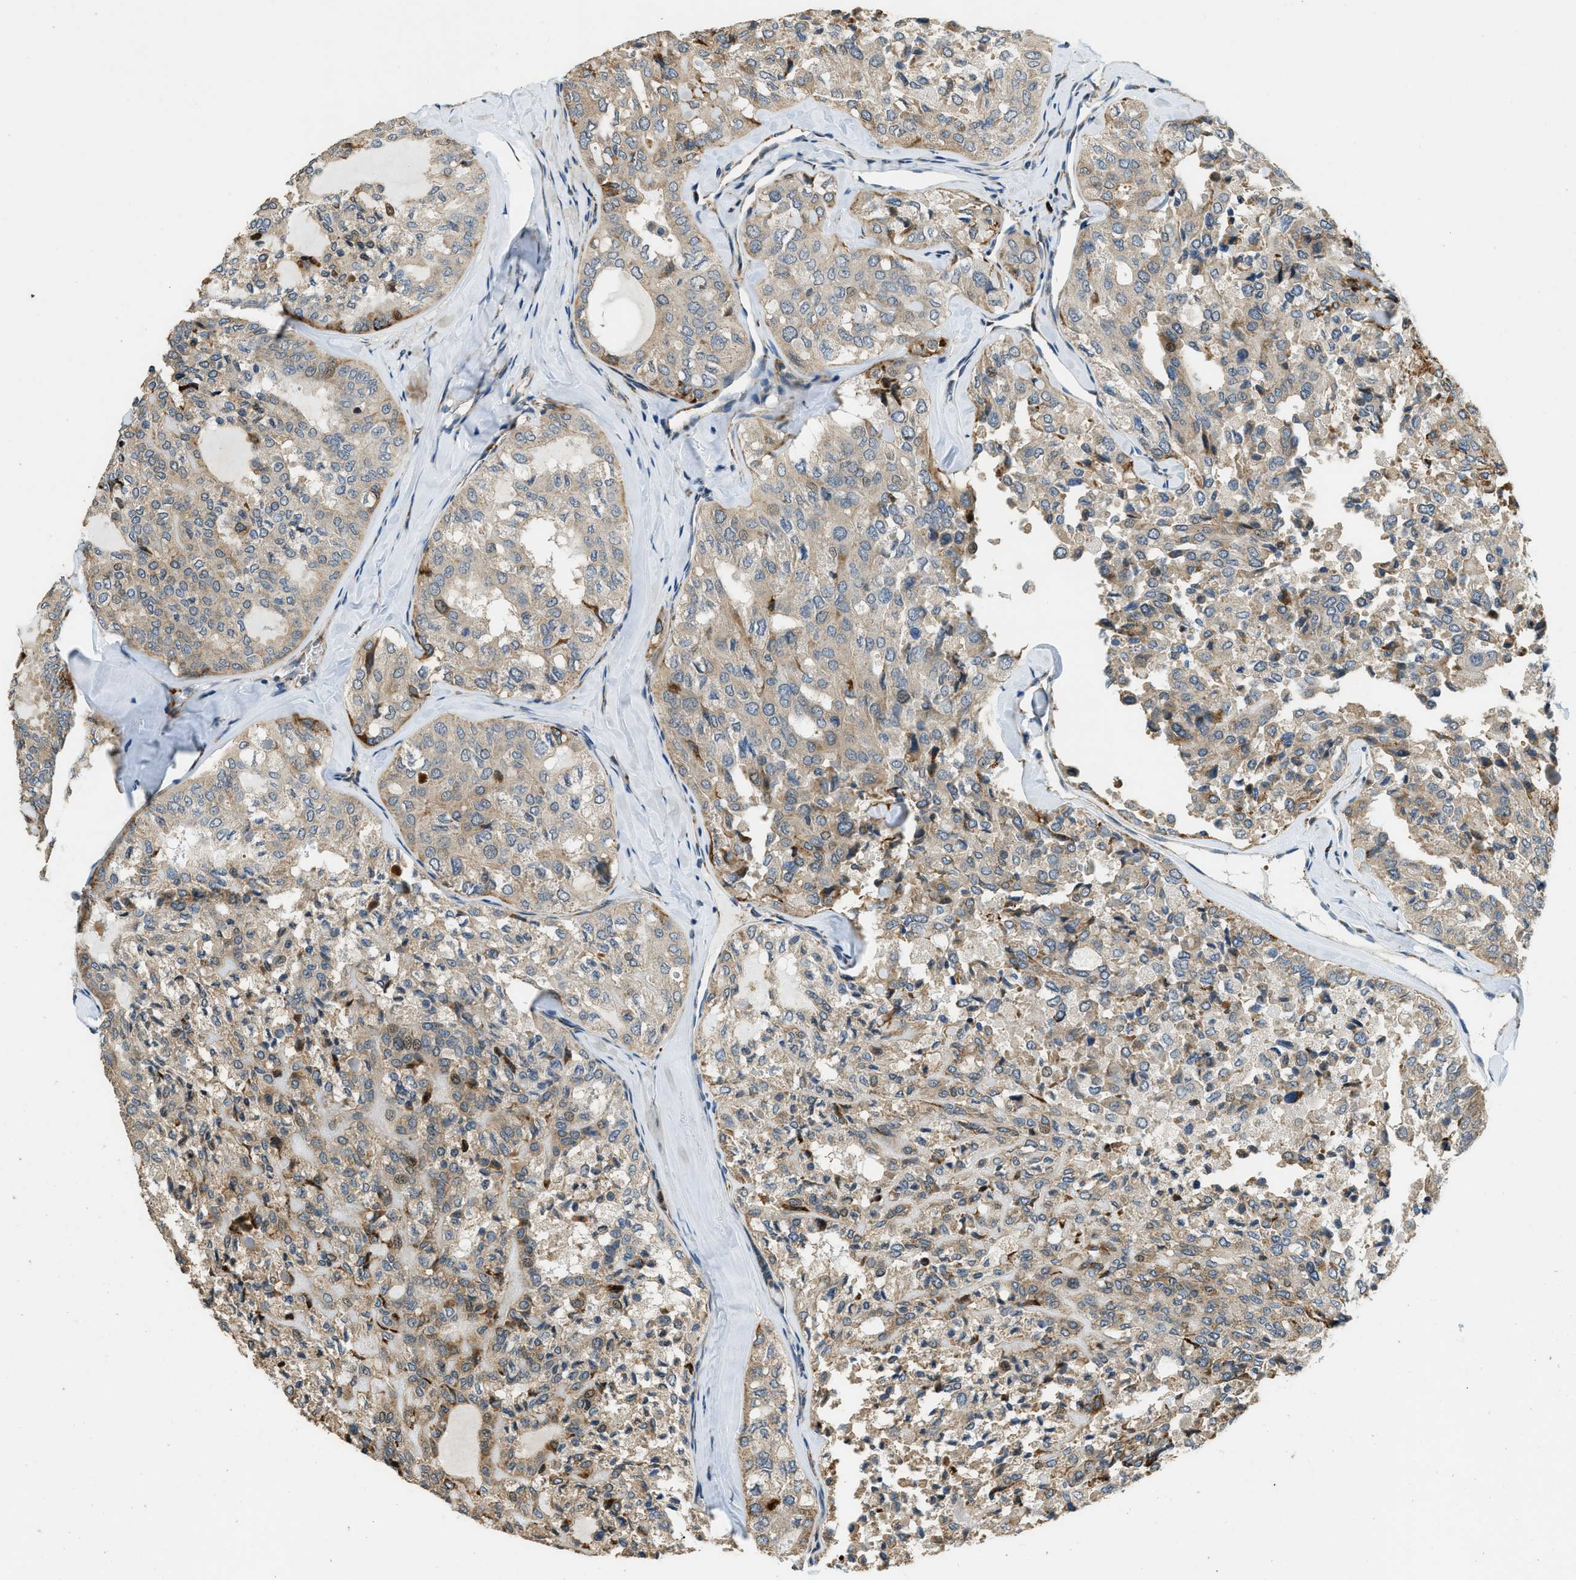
{"staining": {"intensity": "moderate", "quantity": "<25%", "location": "cytoplasmic/membranous"}, "tissue": "thyroid cancer", "cell_type": "Tumor cells", "image_type": "cancer", "snomed": [{"axis": "morphology", "description": "Follicular adenoma carcinoma, NOS"}, {"axis": "topography", "description": "Thyroid gland"}], "caption": "There is low levels of moderate cytoplasmic/membranous expression in tumor cells of thyroid cancer, as demonstrated by immunohistochemical staining (brown color).", "gene": "HERC2", "patient": {"sex": "male", "age": 75}}